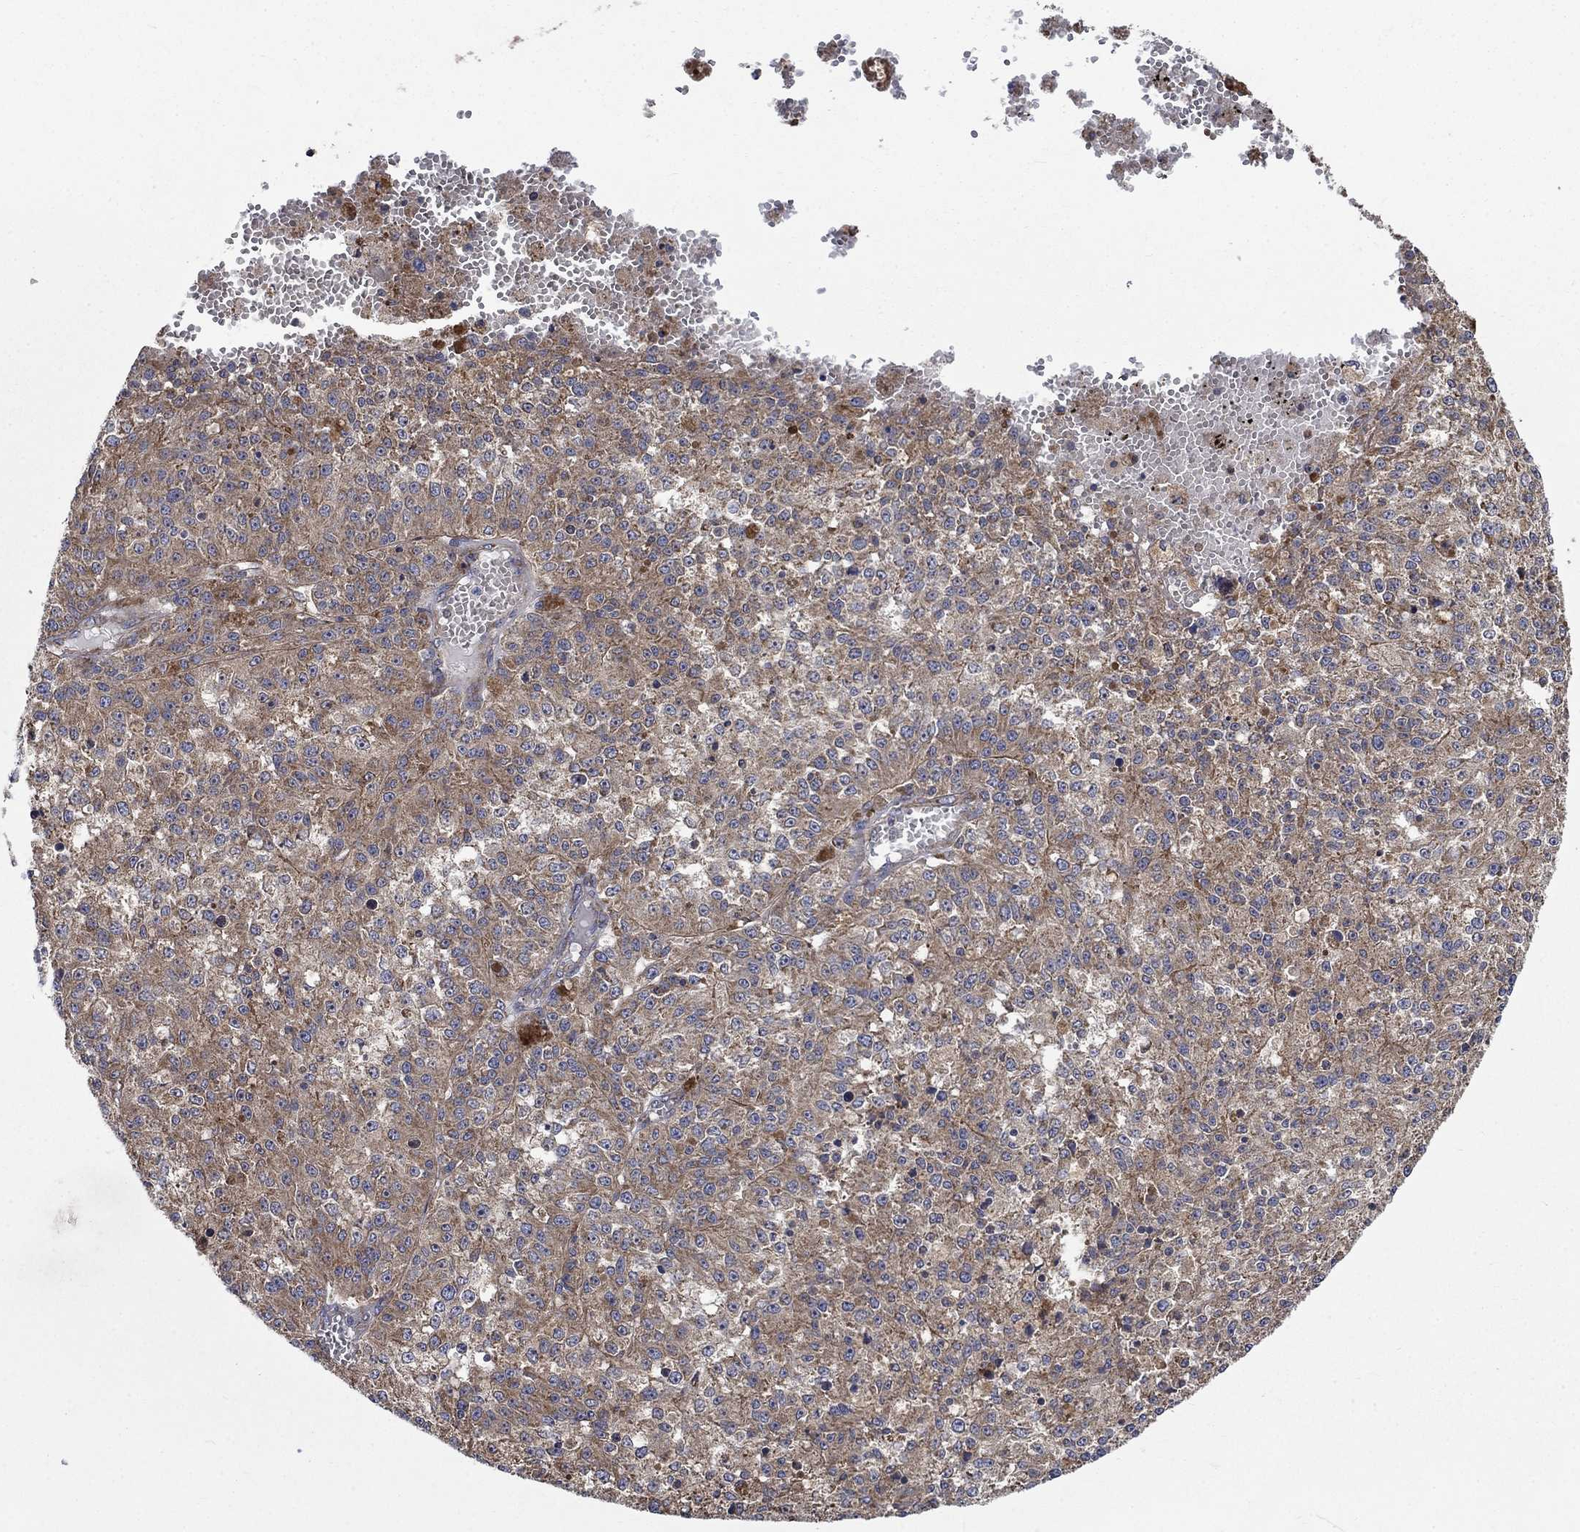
{"staining": {"intensity": "weak", "quantity": ">75%", "location": "cytoplasmic/membranous"}, "tissue": "melanoma", "cell_type": "Tumor cells", "image_type": "cancer", "snomed": [{"axis": "morphology", "description": "Malignant melanoma, Metastatic site"}, {"axis": "topography", "description": "Lymph node"}], "caption": "High-magnification brightfield microscopy of melanoma stained with DAB (brown) and counterstained with hematoxylin (blue). tumor cells exhibit weak cytoplasmic/membranous expression is seen in about>75% of cells.", "gene": "RPLP0", "patient": {"sex": "female", "age": 64}}